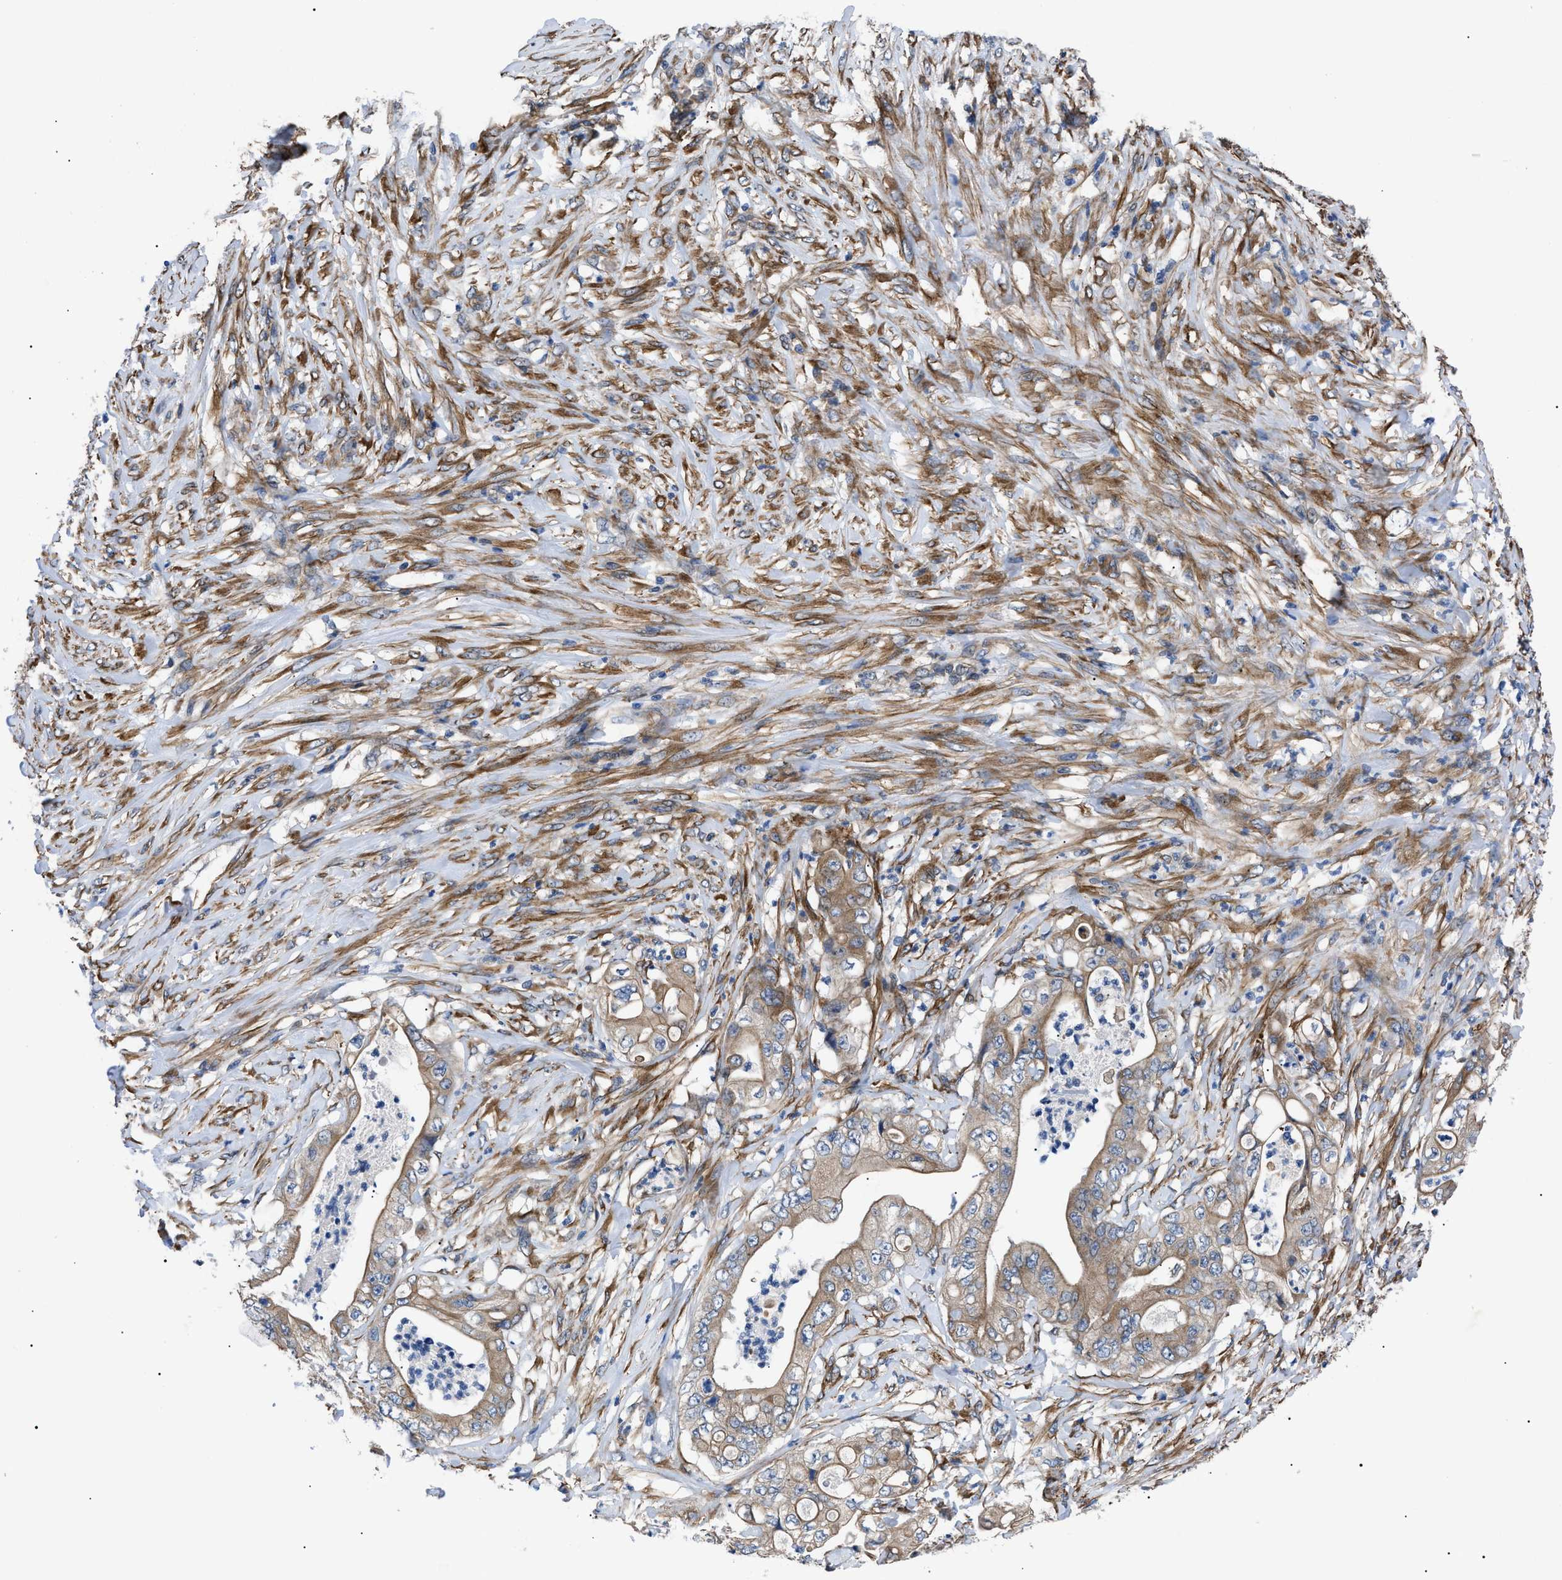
{"staining": {"intensity": "moderate", "quantity": ">75%", "location": "cytoplasmic/membranous"}, "tissue": "stomach cancer", "cell_type": "Tumor cells", "image_type": "cancer", "snomed": [{"axis": "morphology", "description": "Adenocarcinoma, NOS"}, {"axis": "topography", "description": "Stomach"}], "caption": "Immunohistochemical staining of human adenocarcinoma (stomach) exhibits medium levels of moderate cytoplasmic/membranous positivity in about >75% of tumor cells.", "gene": "MYO10", "patient": {"sex": "female", "age": 73}}